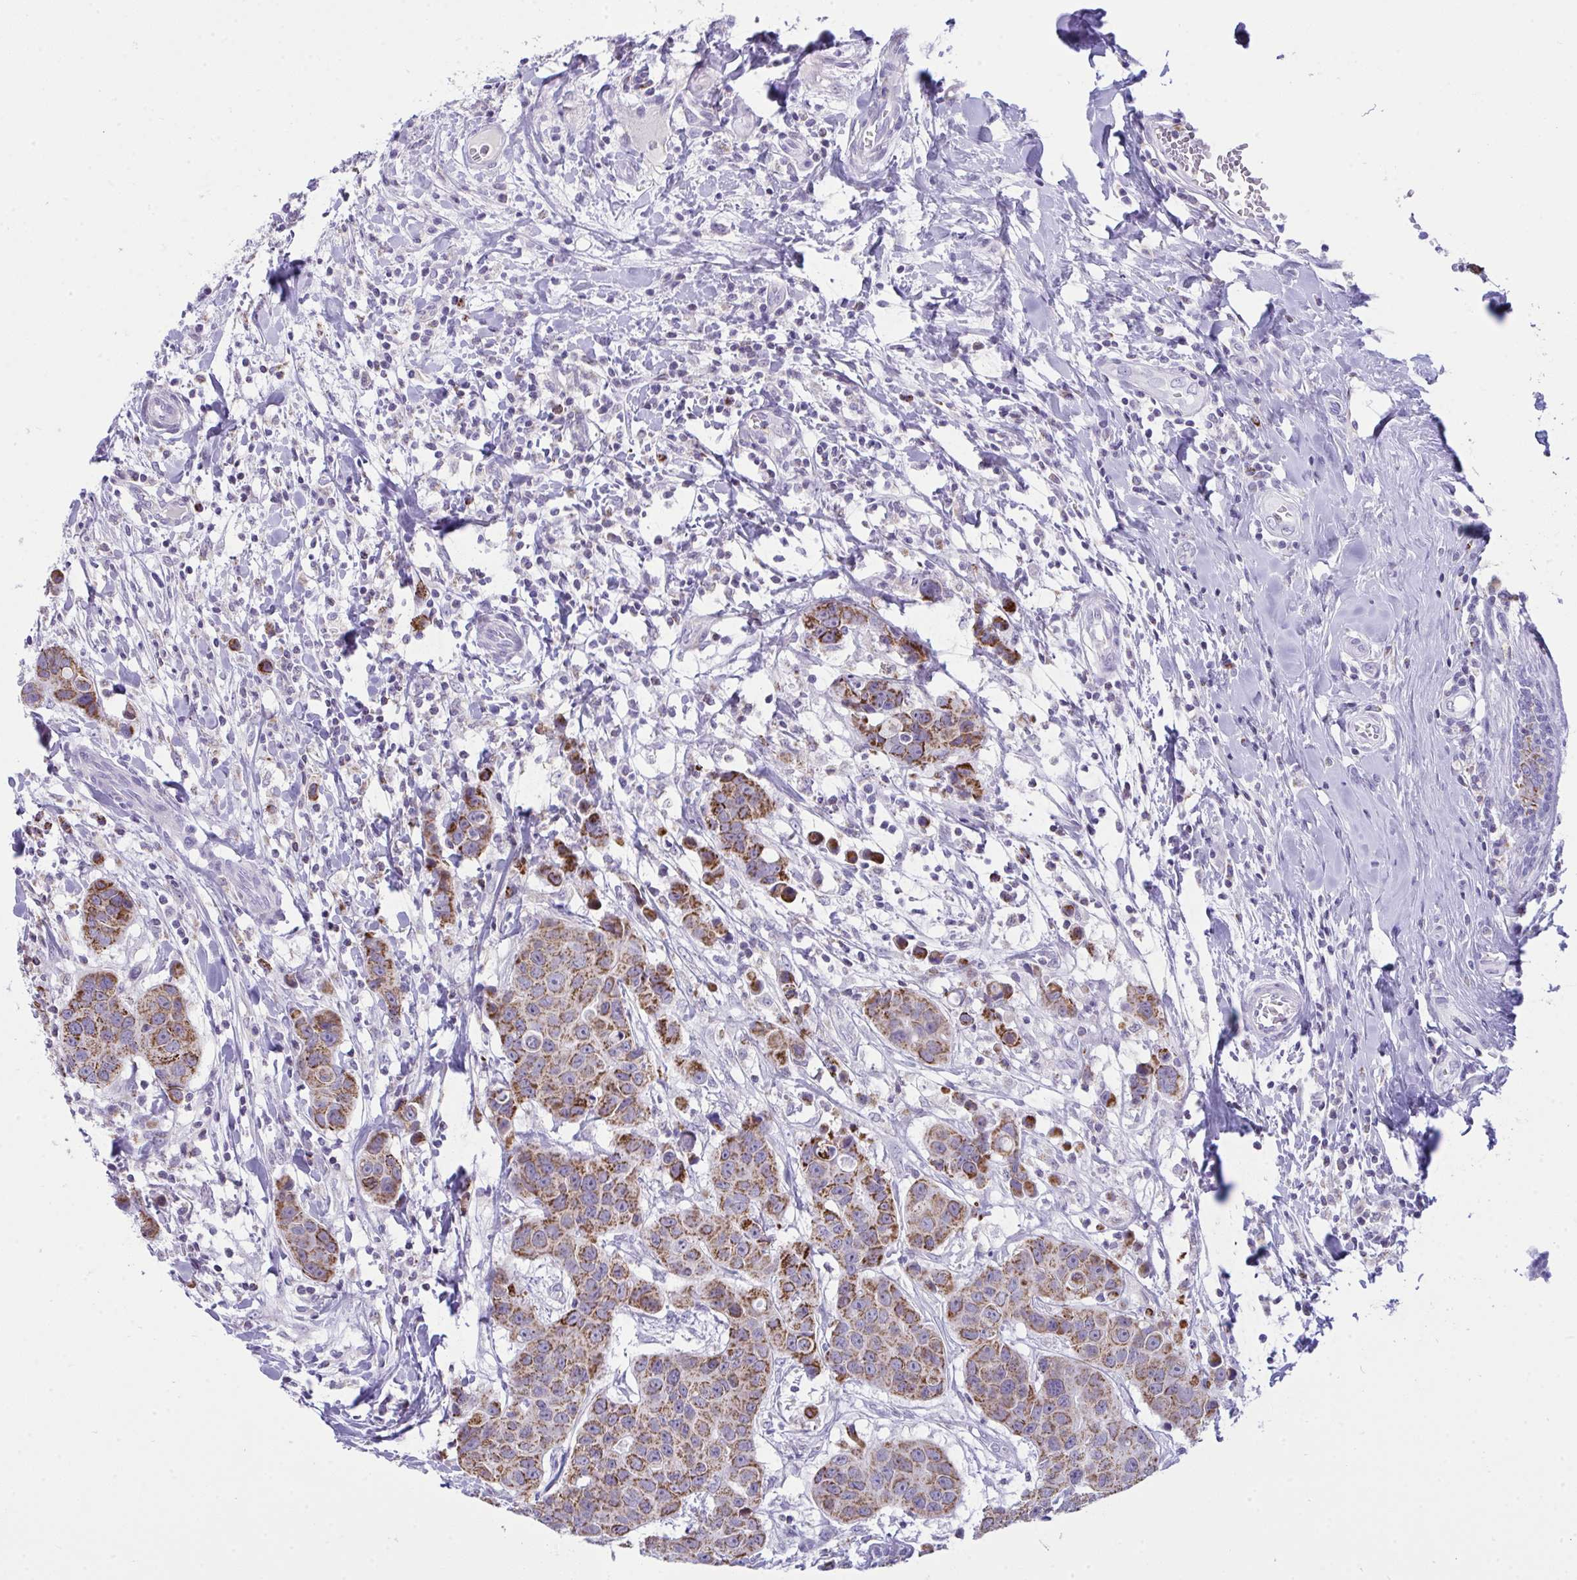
{"staining": {"intensity": "moderate", "quantity": ">75%", "location": "cytoplasmic/membranous"}, "tissue": "breast cancer", "cell_type": "Tumor cells", "image_type": "cancer", "snomed": [{"axis": "morphology", "description": "Duct carcinoma"}, {"axis": "topography", "description": "Breast"}], "caption": "This photomicrograph exhibits immunohistochemistry (IHC) staining of human breast cancer, with medium moderate cytoplasmic/membranous positivity in approximately >75% of tumor cells.", "gene": "PLA2G12B", "patient": {"sex": "female", "age": 24}}